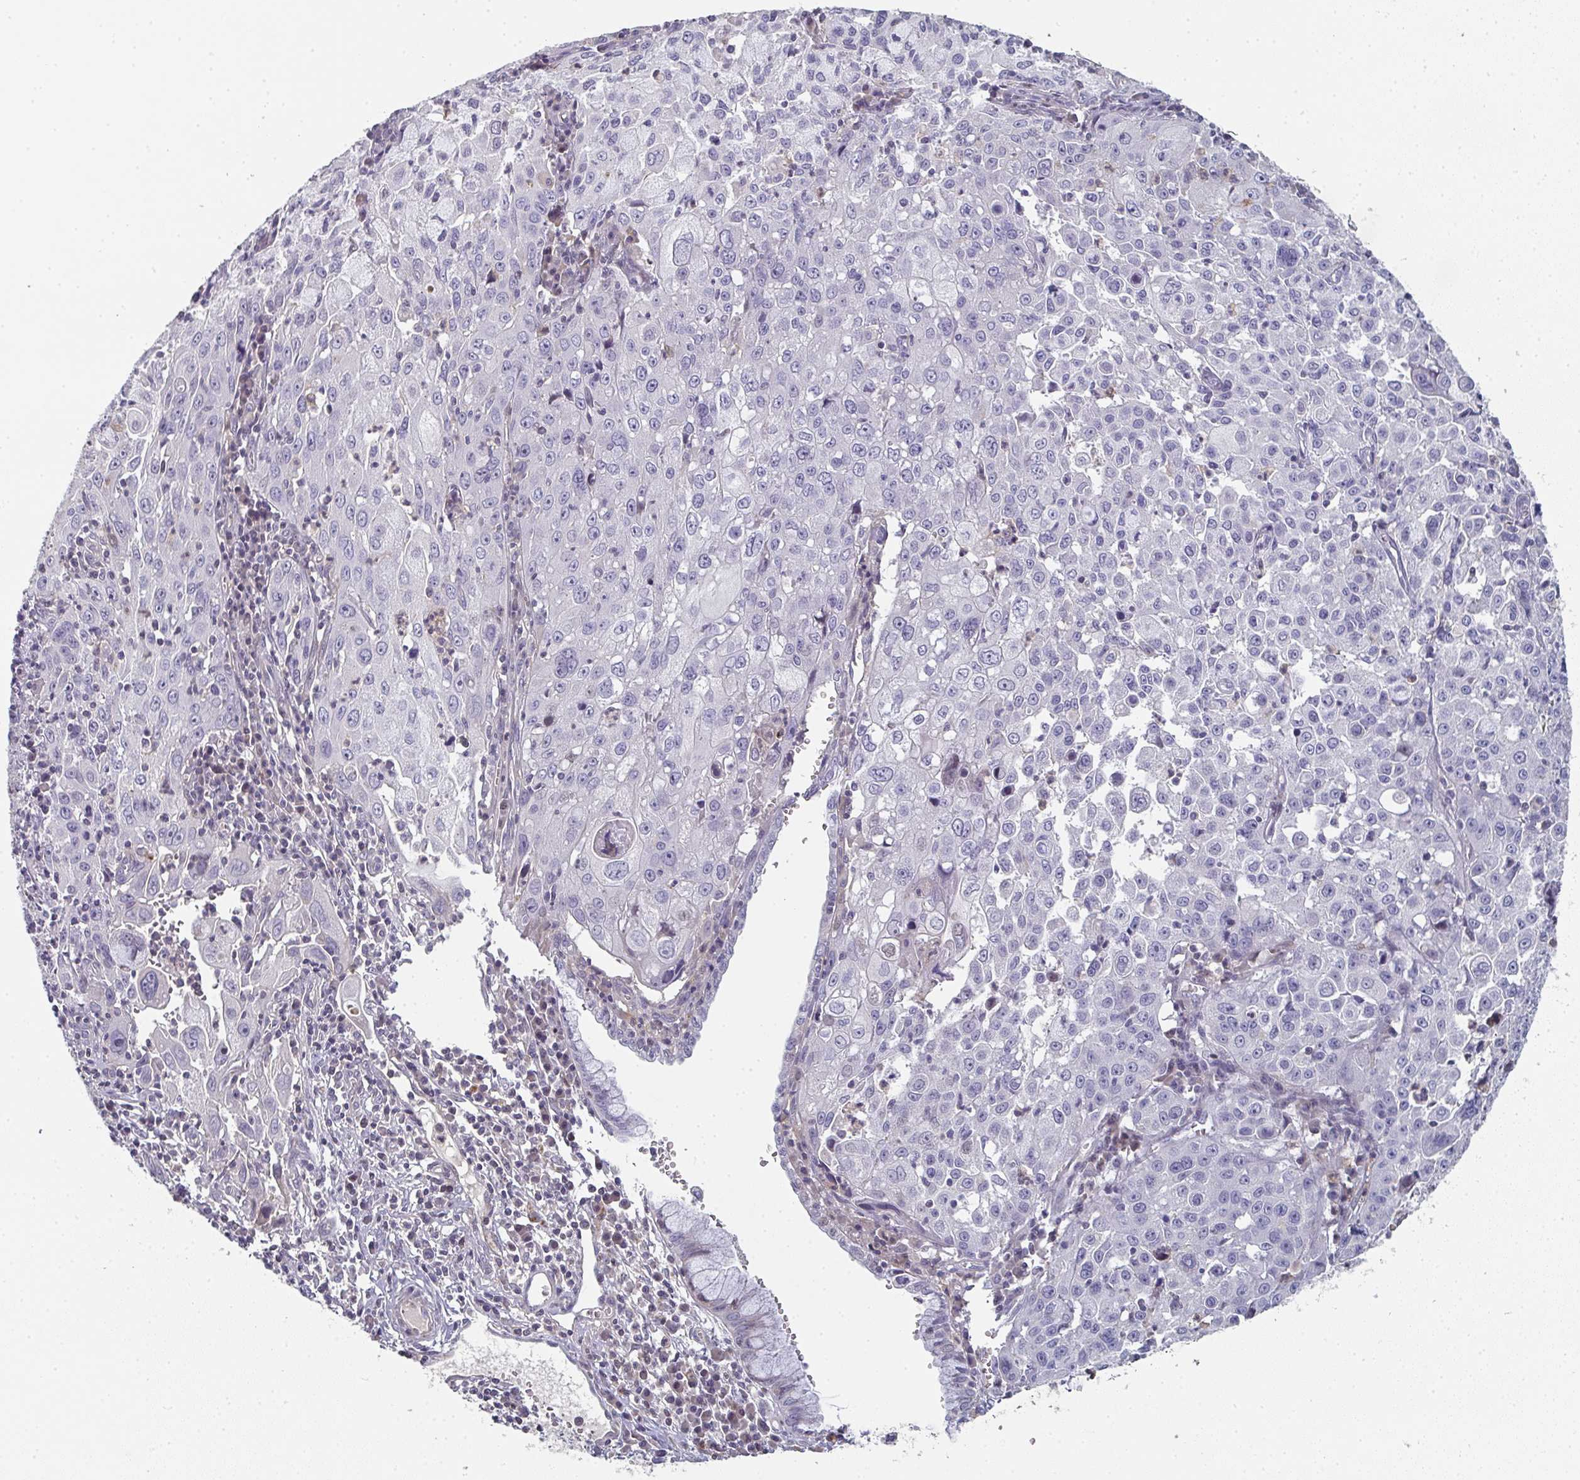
{"staining": {"intensity": "negative", "quantity": "none", "location": "none"}, "tissue": "cervical cancer", "cell_type": "Tumor cells", "image_type": "cancer", "snomed": [{"axis": "morphology", "description": "Squamous cell carcinoma, NOS"}, {"axis": "topography", "description": "Cervix"}], "caption": "Immunohistochemistry (IHC) of human cervical squamous cell carcinoma exhibits no positivity in tumor cells.", "gene": "A1CF", "patient": {"sex": "female", "age": 42}}